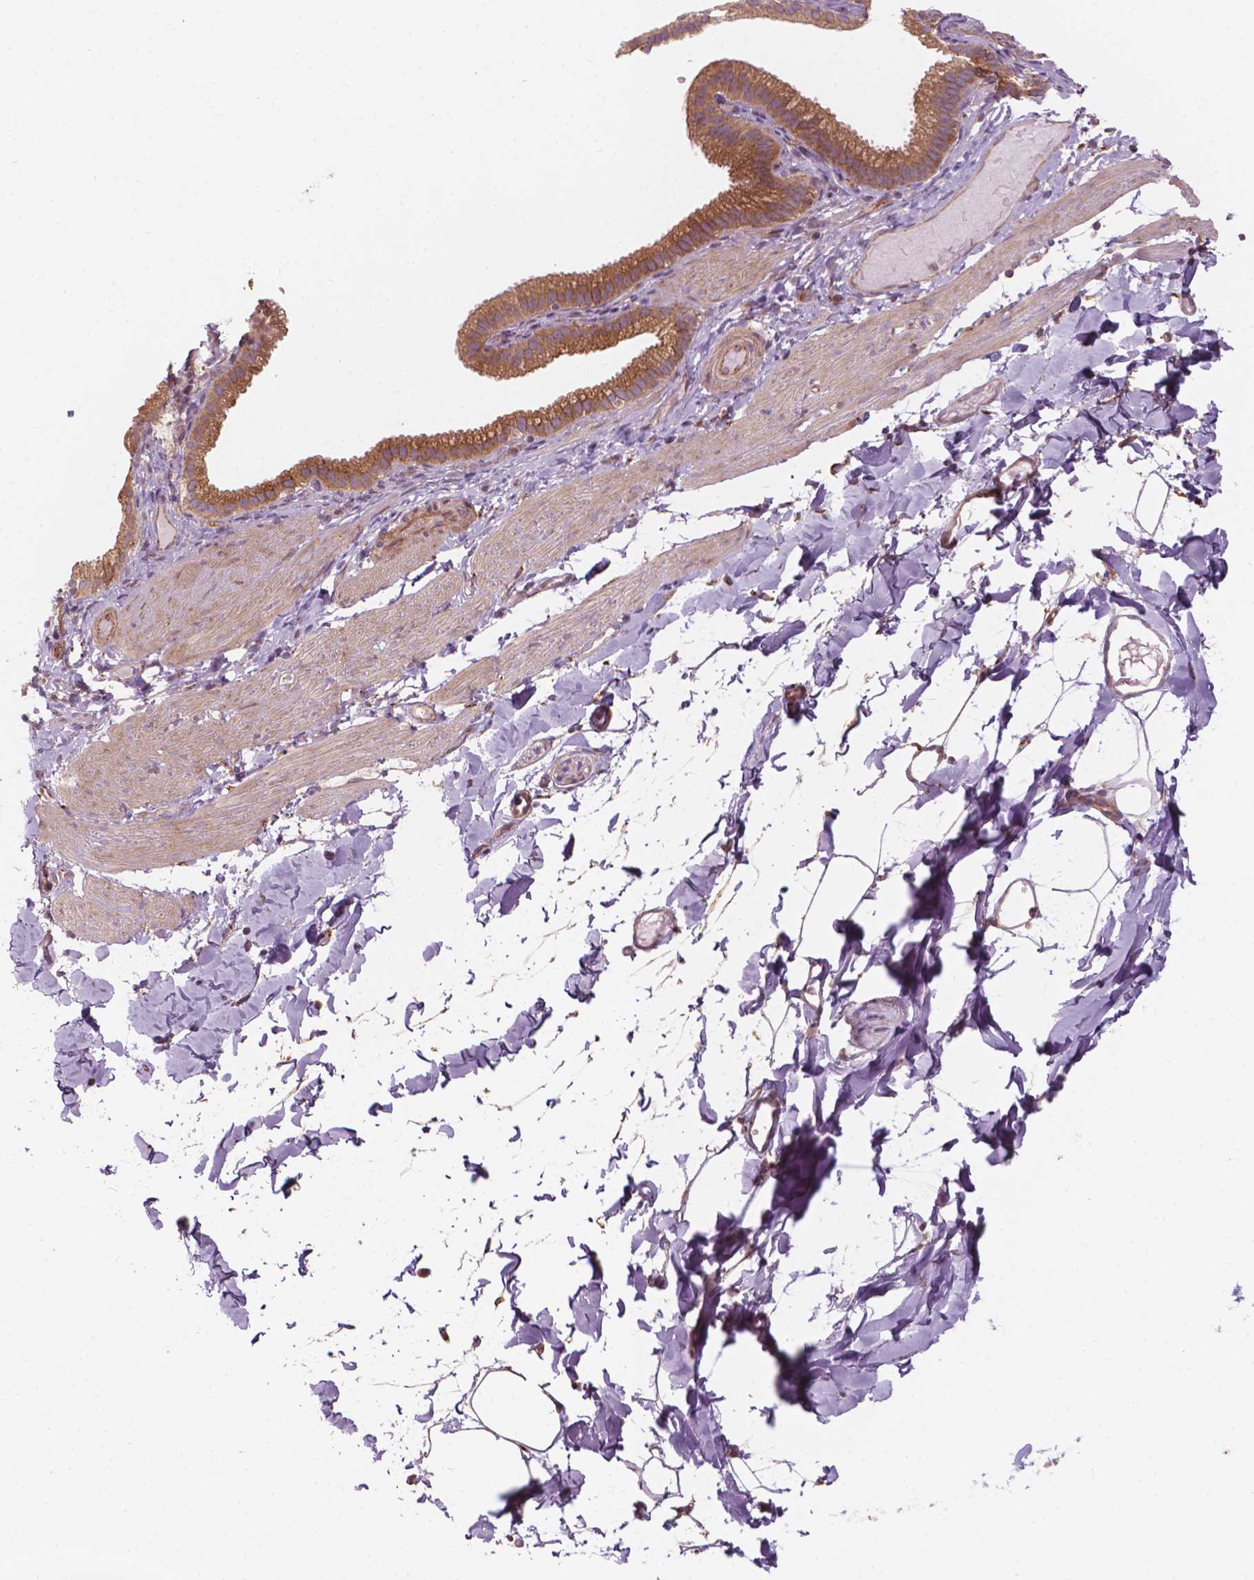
{"staining": {"intensity": "moderate", "quantity": "25%-75%", "location": "cytoplasmic/membranous"}, "tissue": "adipose tissue", "cell_type": "Adipocytes", "image_type": "normal", "snomed": [{"axis": "morphology", "description": "Normal tissue, NOS"}, {"axis": "topography", "description": "Gallbladder"}, {"axis": "topography", "description": "Peripheral nerve tissue"}], "caption": "Immunohistochemical staining of unremarkable adipose tissue reveals medium levels of moderate cytoplasmic/membranous expression in about 25%-75% of adipocytes.", "gene": "SURF4", "patient": {"sex": "female", "age": 45}}